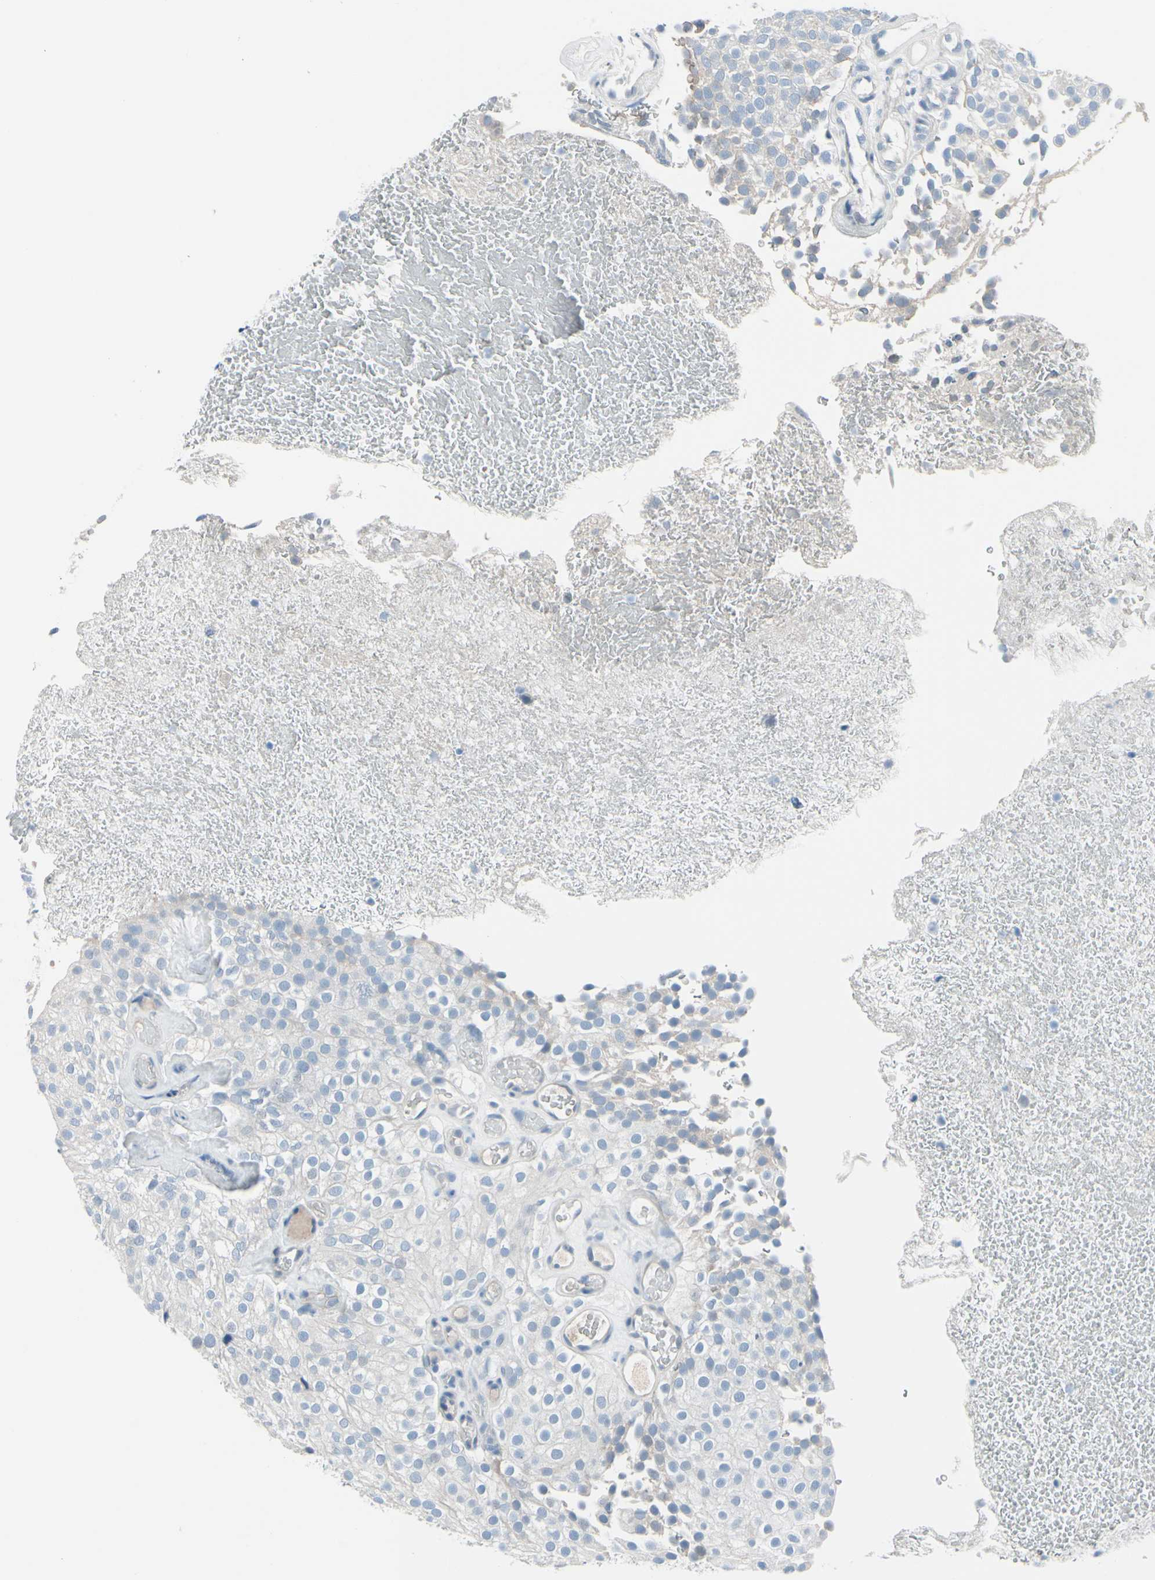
{"staining": {"intensity": "negative", "quantity": "none", "location": "none"}, "tissue": "urothelial cancer", "cell_type": "Tumor cells", "image_type": "cancer", "snomed": [{"axis": "morphology", "description": "Urothelial carcinoma, Low grade"}, {"axis": "topography", "description": "Urinary bladder"}], "caption": "Immunohistochemistry histopathology image of neoplastic tissue: human urothelial cancer stained with DAB shows no significant protein expression in tumor cells.", "gene": "PGR", "patient": {"sex": "male", "age": 78}}